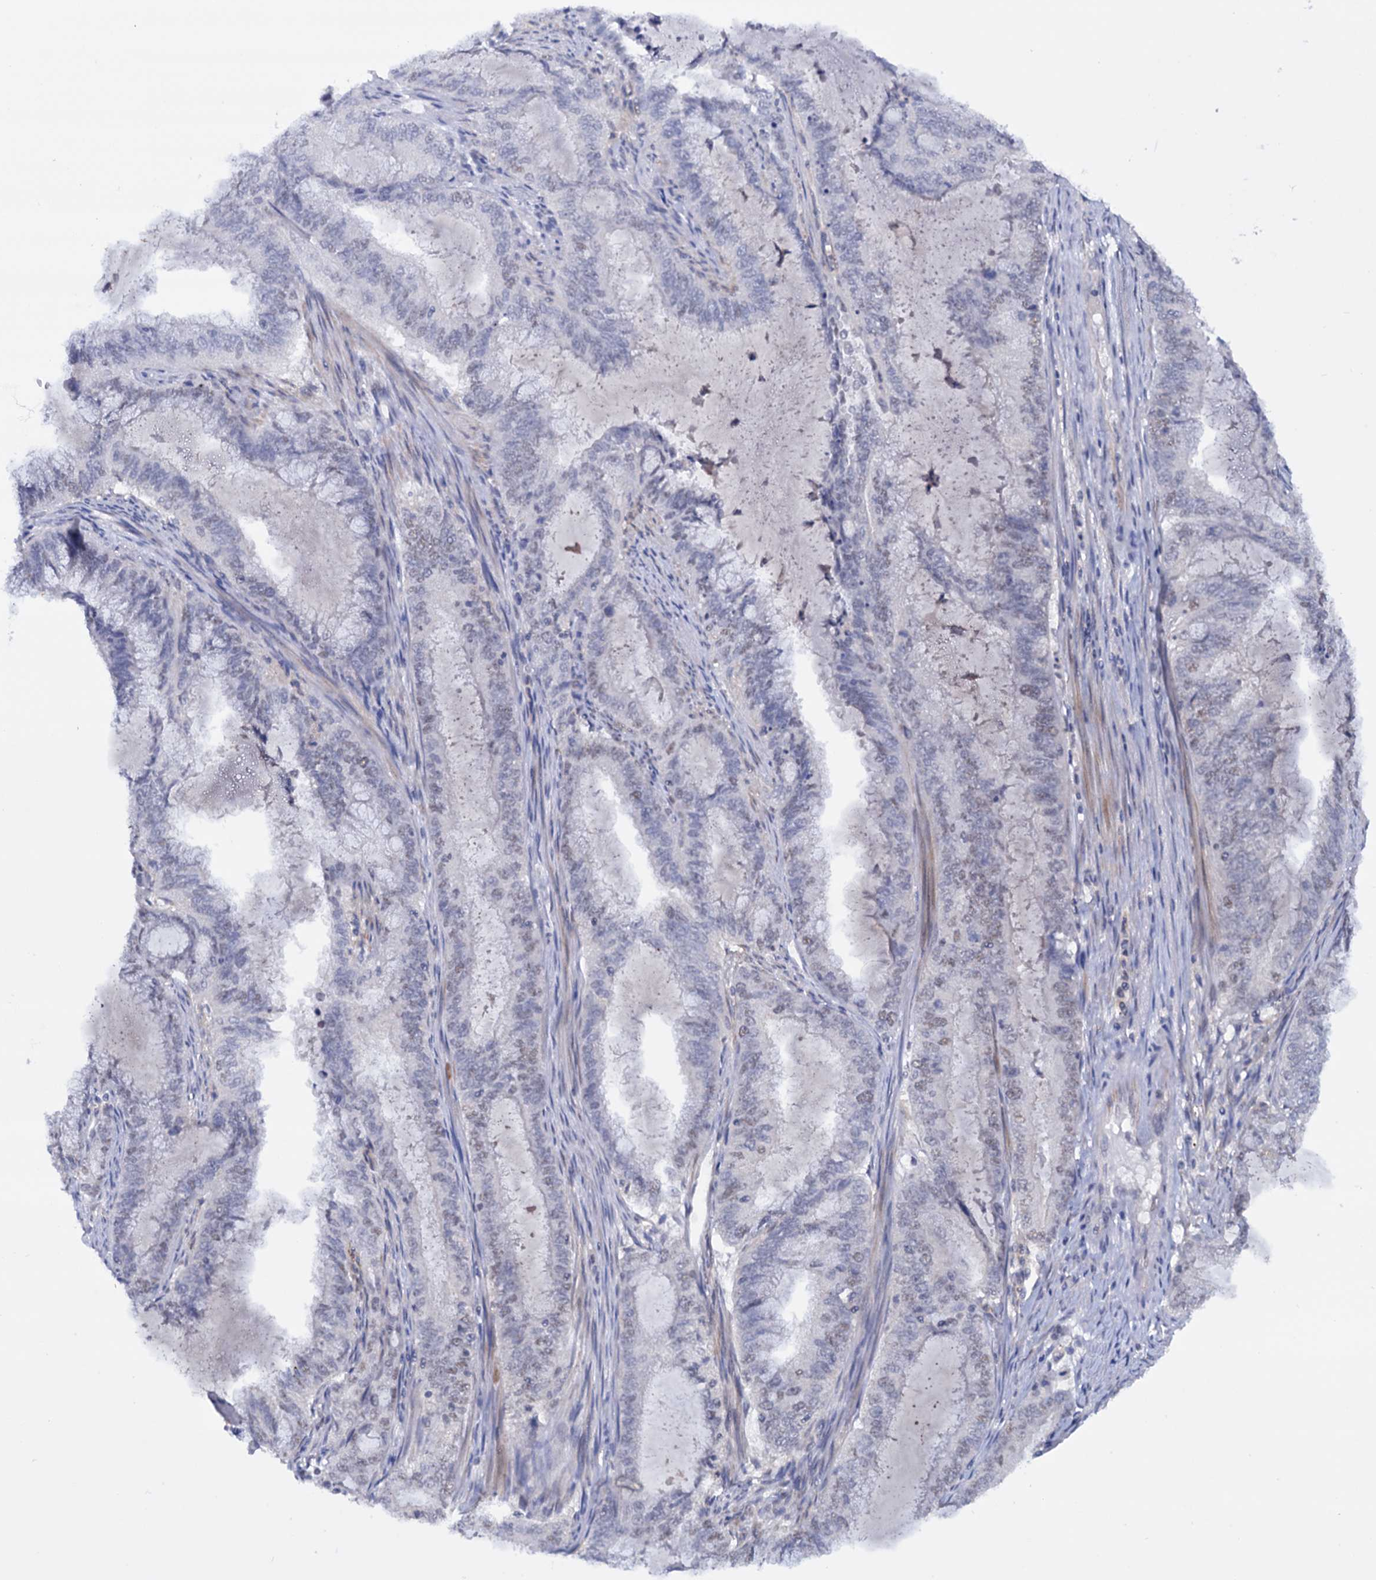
{"staining": {"intensity": "weak", "quantity": "<25%", "location": "nuclear"}, "tissue": "endometrial cancer", "cell_type": "Tumor cells", "image_type": "cancer", "snomed": [{"axis": "morphology", "description": "Adenocarcinoma, NOS"}, {"axis": "topography", "description": "Endometrium"}], "caption": "The immunohistochemistry histopathology image has no significant staining in tumor cells of endometrial adenocarcinoma tissue.", "gene": "TBC1D12", "patient": {"sex": "female", "age": 51}}